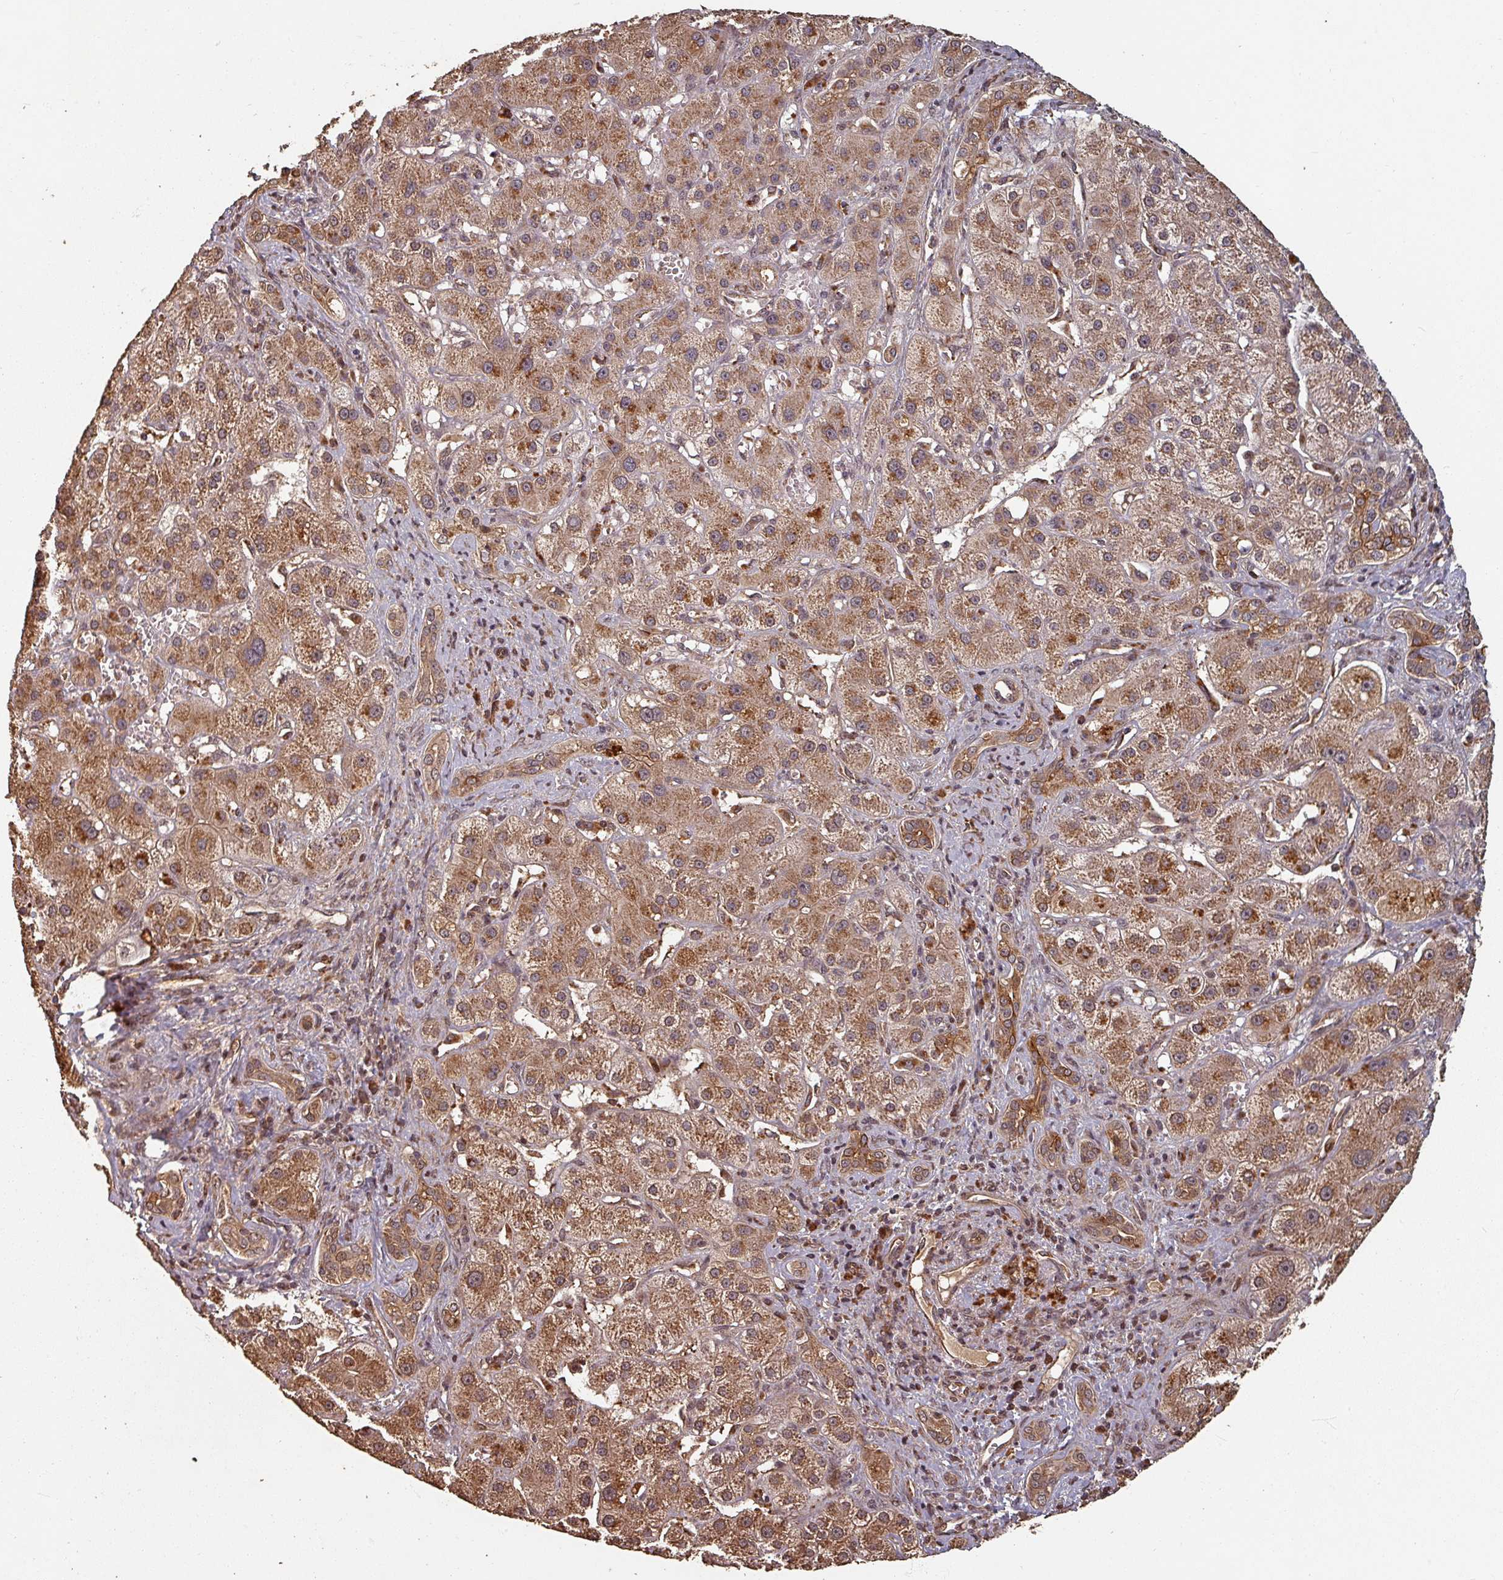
{"staining": {"intensity": "moderate", "quantity": ">75%", "location": "cytoplasmic/membranous"}, "tissue": "liver cancer", "cell_type": "Tumor cells", "image_type": "cancer", "snomed": [{"axis": "morphology", "description": "Cholangiocarcinoma"}, {"axis": "topography", "description": "Liver"}], "caption": "Moderate cytoplasmic/membranous staining is appreciated in about >75% of tumor cells in liver cancer (cholangiocarcinoma). Immunohistochemistry stains the protein in brown and the nuclei are stained blue.", "gene": "EID1", "patient": {"sex": "male", "age": 67}}